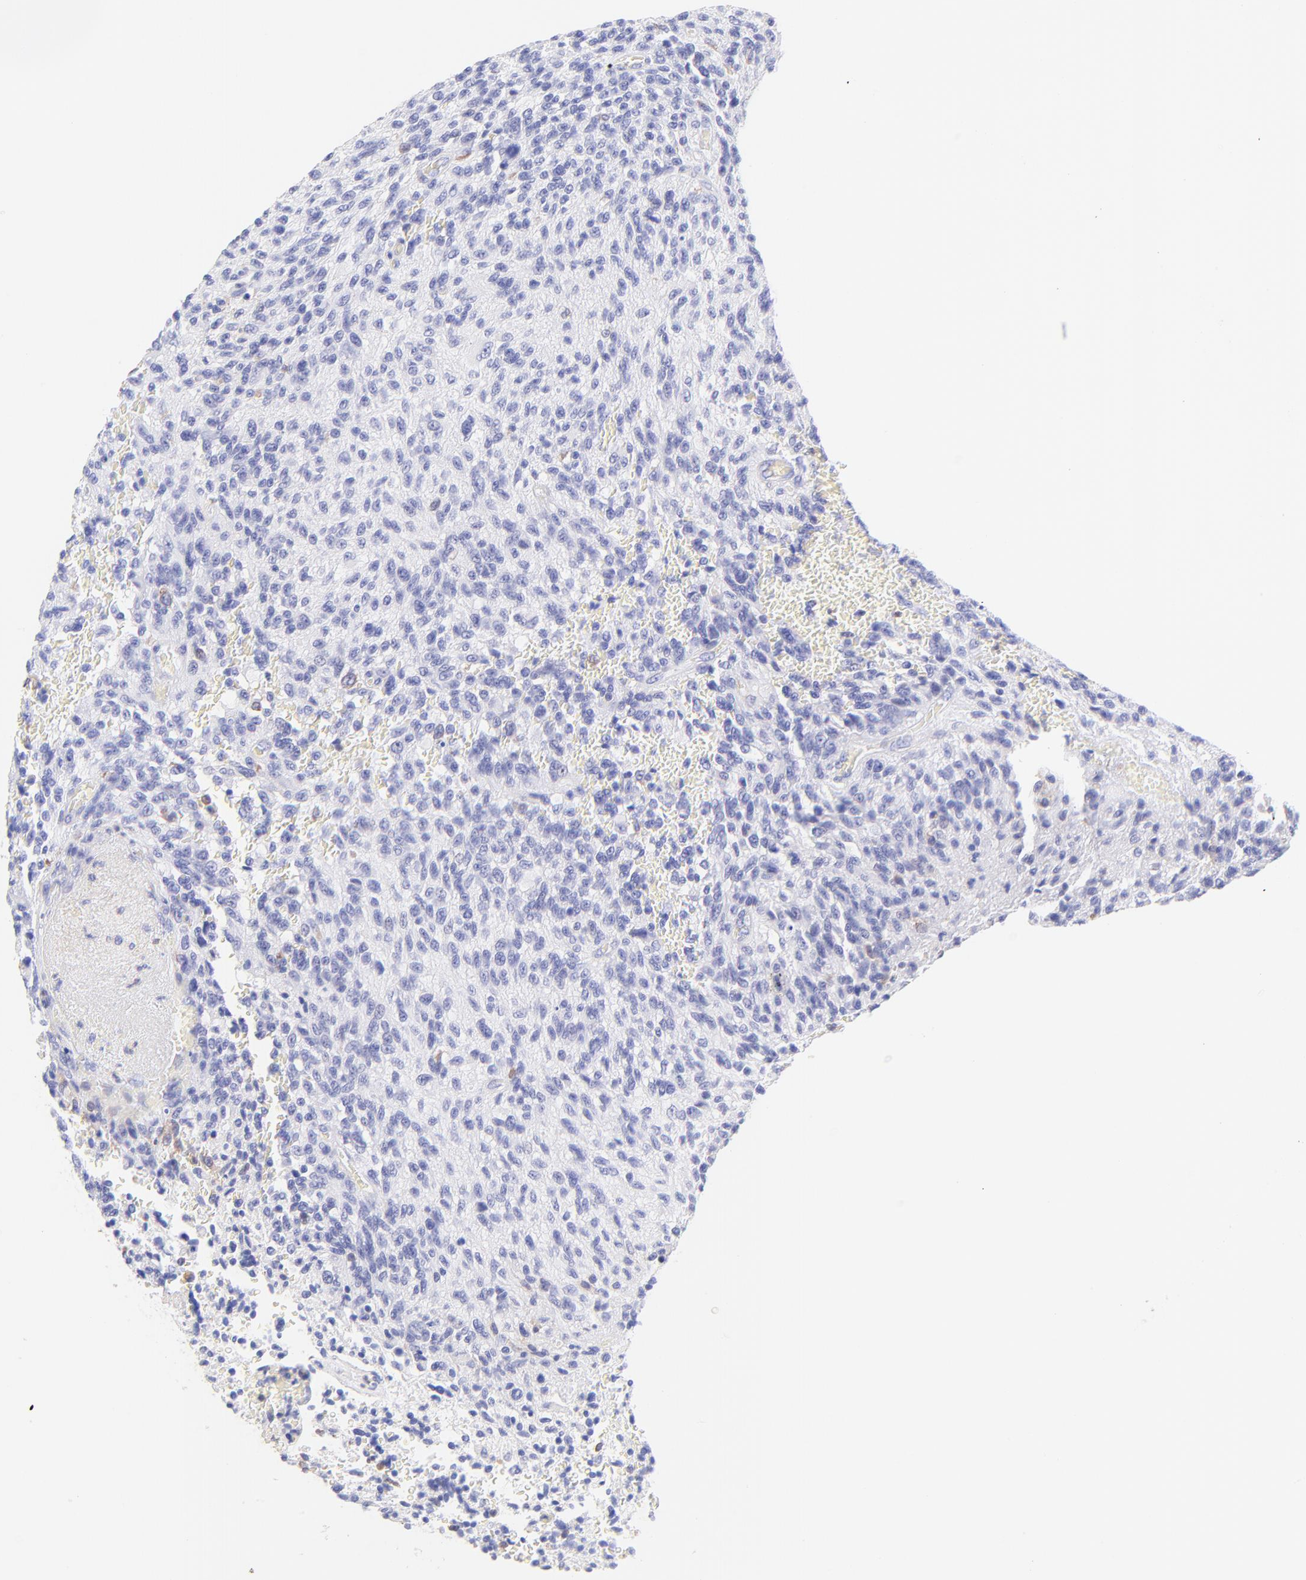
{"staining": {"intensity": "moderate", "quantity": "<25%", "location": "cytoplasmic/membranous"}, "tissue": "glioma", "cell_type": "Tumor cells", "image_type": "cancer", "snomed": [{"axis": "morphology", "description": "Normal tissue, NOS"}, {"axis": "morphology", "description": "Glioma, malignant, High grade"}, {"axis": "topography", "description": "Cerebral cortex"}], "caption": "Brown immunohistochemical staining in glioma reveals moderate cytoplasmic/membranous positivity in approximately <25% of tumor cells. The protein of interest is stained brown, and the nuclei are stained in blue (DAB IHC with brightfield microscopy, high magnification).", "gene": "IRAG2", "patient": {"sex": "male", "age": 56}}